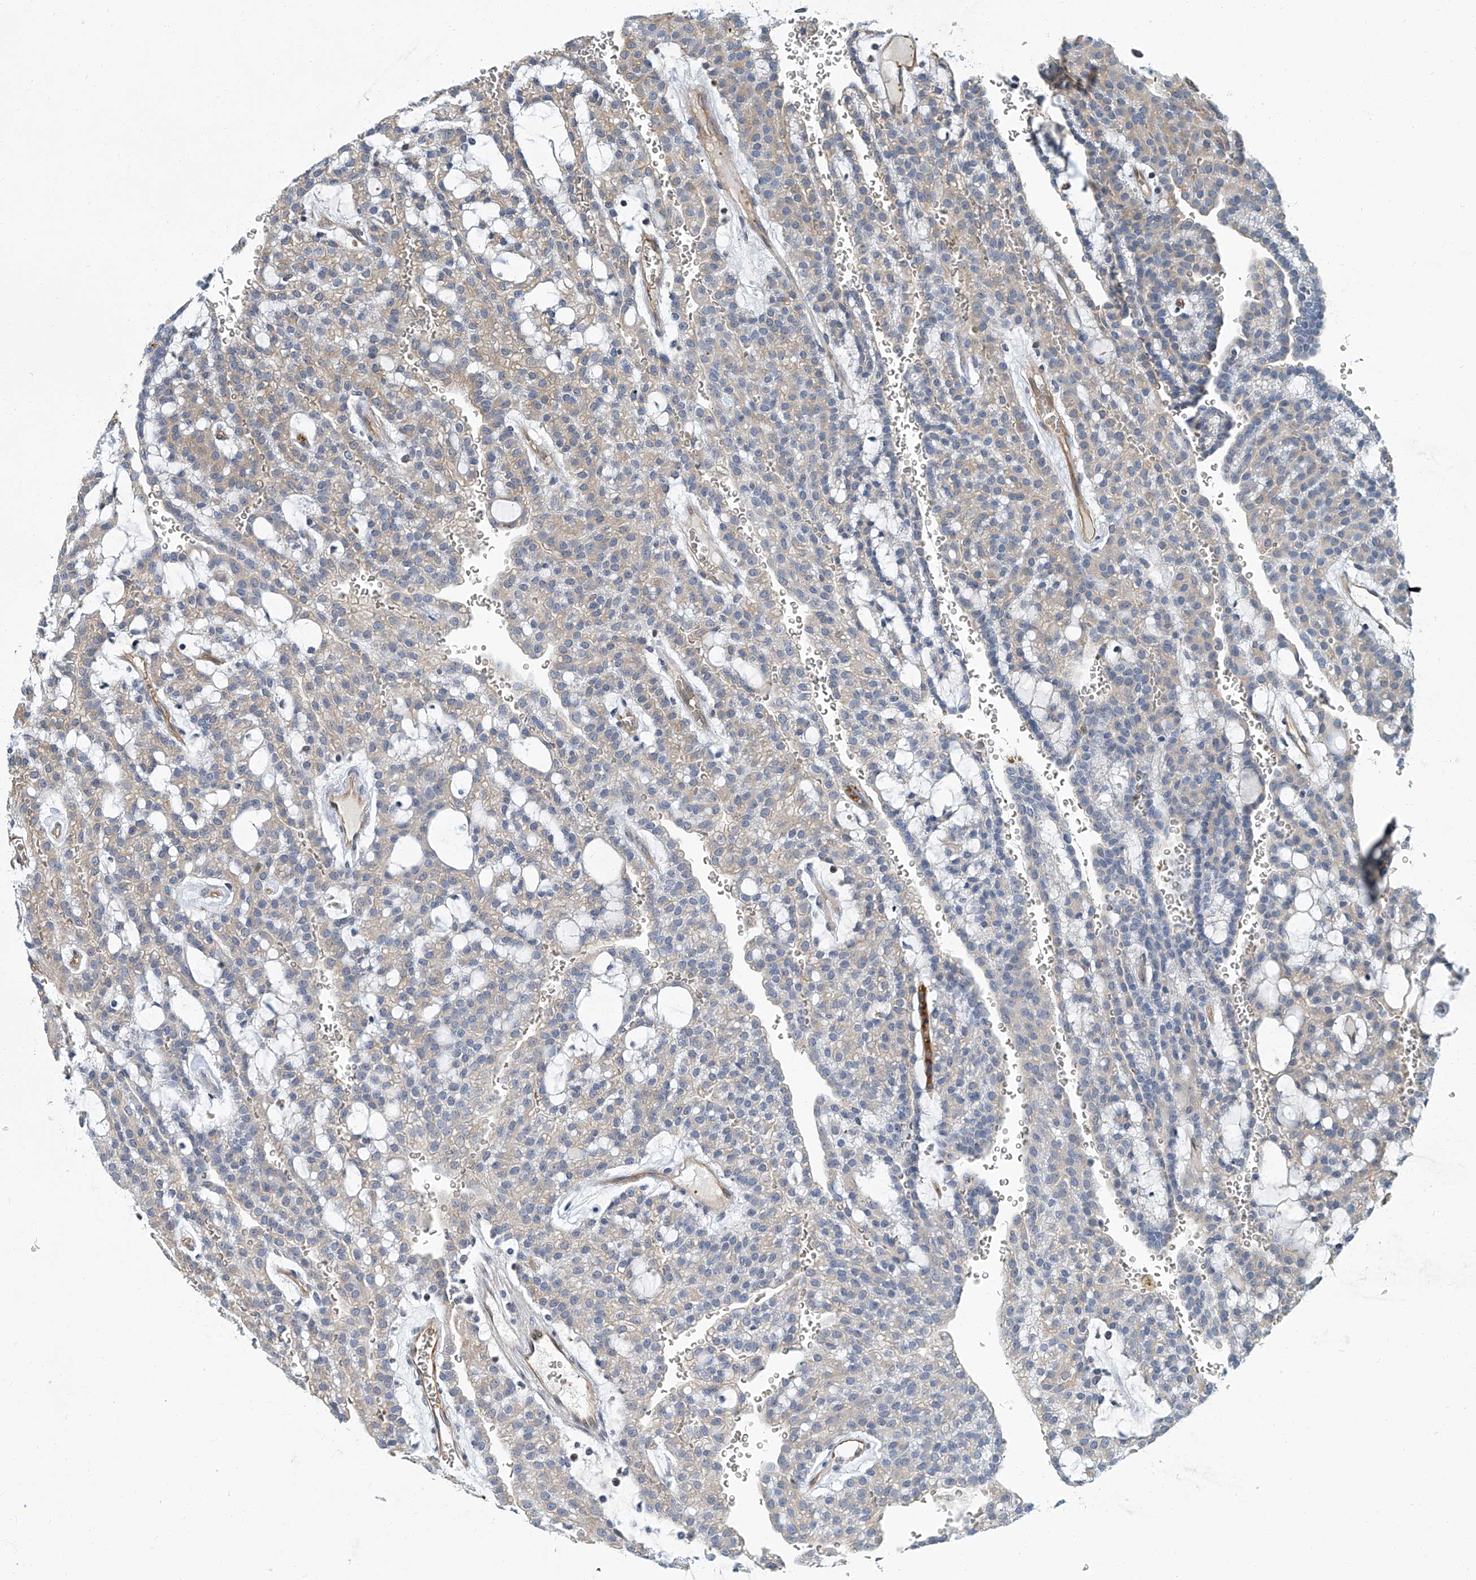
{"staining": {"intensity": "weak", "quantity": "<25%", "location": "cytoplasmic/membranous"}, "tissue": "renal cancer", "cell_type": "Tumor cells", "image_type": "cancer", "snomed": [{"axis": "morphology", "description": "Adenocarcinoma, NOS"}, {"axis": "topography", "description": "Kidney"}], "caption": "This is an IHC micrograph of adenocarcinoma (renal). There is no positivity in tumor cells.", "gene": "PSMB10", "patient": {"sex": "male", "age": 63}}